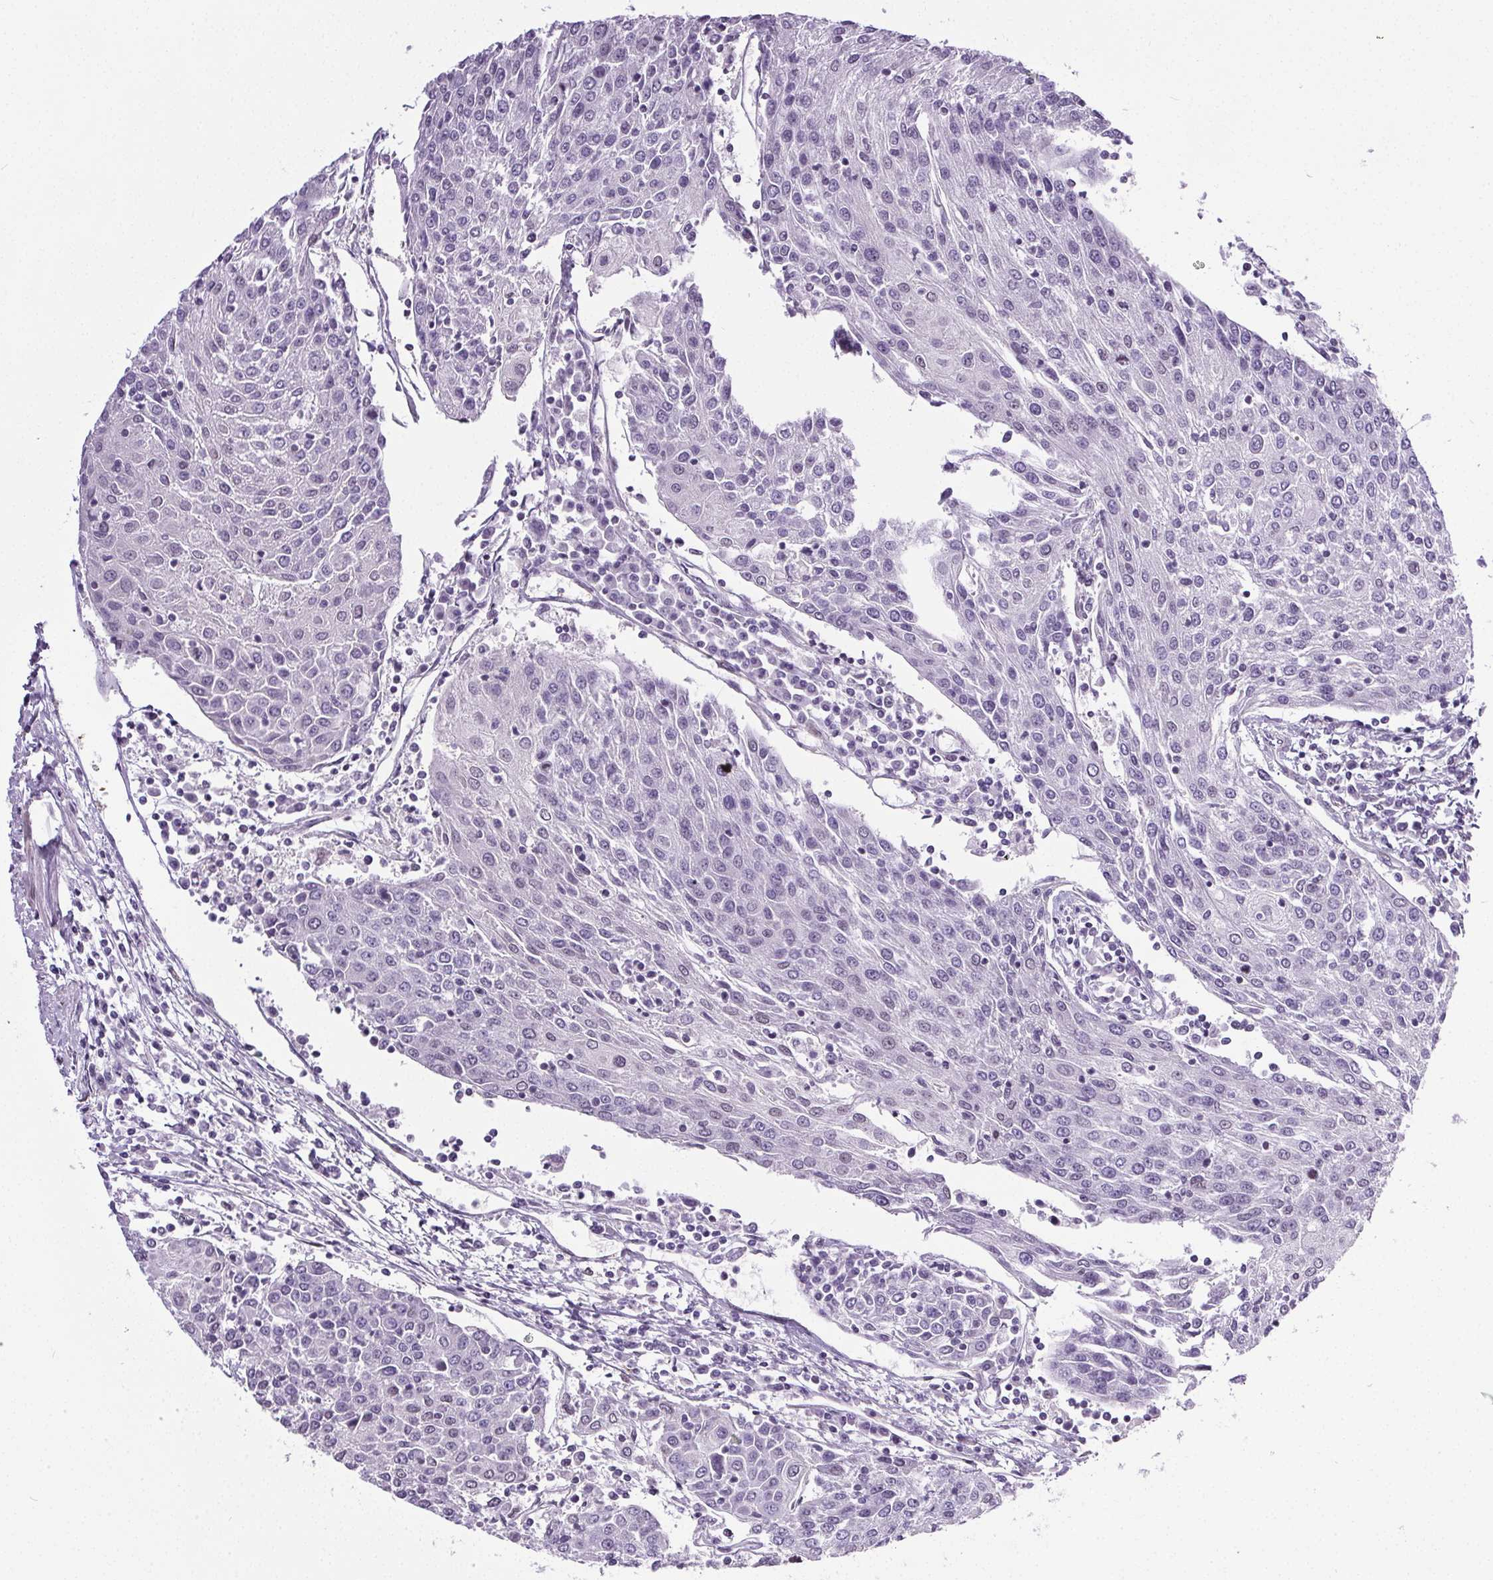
{"staining": {"intensity": "negative", "quantity": "none", "location": "none"}, "tissue": "urothelial cancer", "cell_type": "Tumor cells", "image_type": "cancer", "snomed": [{"axis": "morphology", "description": "Urothelial carcinoma, High grade"}, {"axis": "topography", "description": "Urinary bladder"}], "caption": "Tumor cells show no significant expression in urothelial cancer.", "gene": "GP6", "patient": {"sex": "female", "age": 85}}